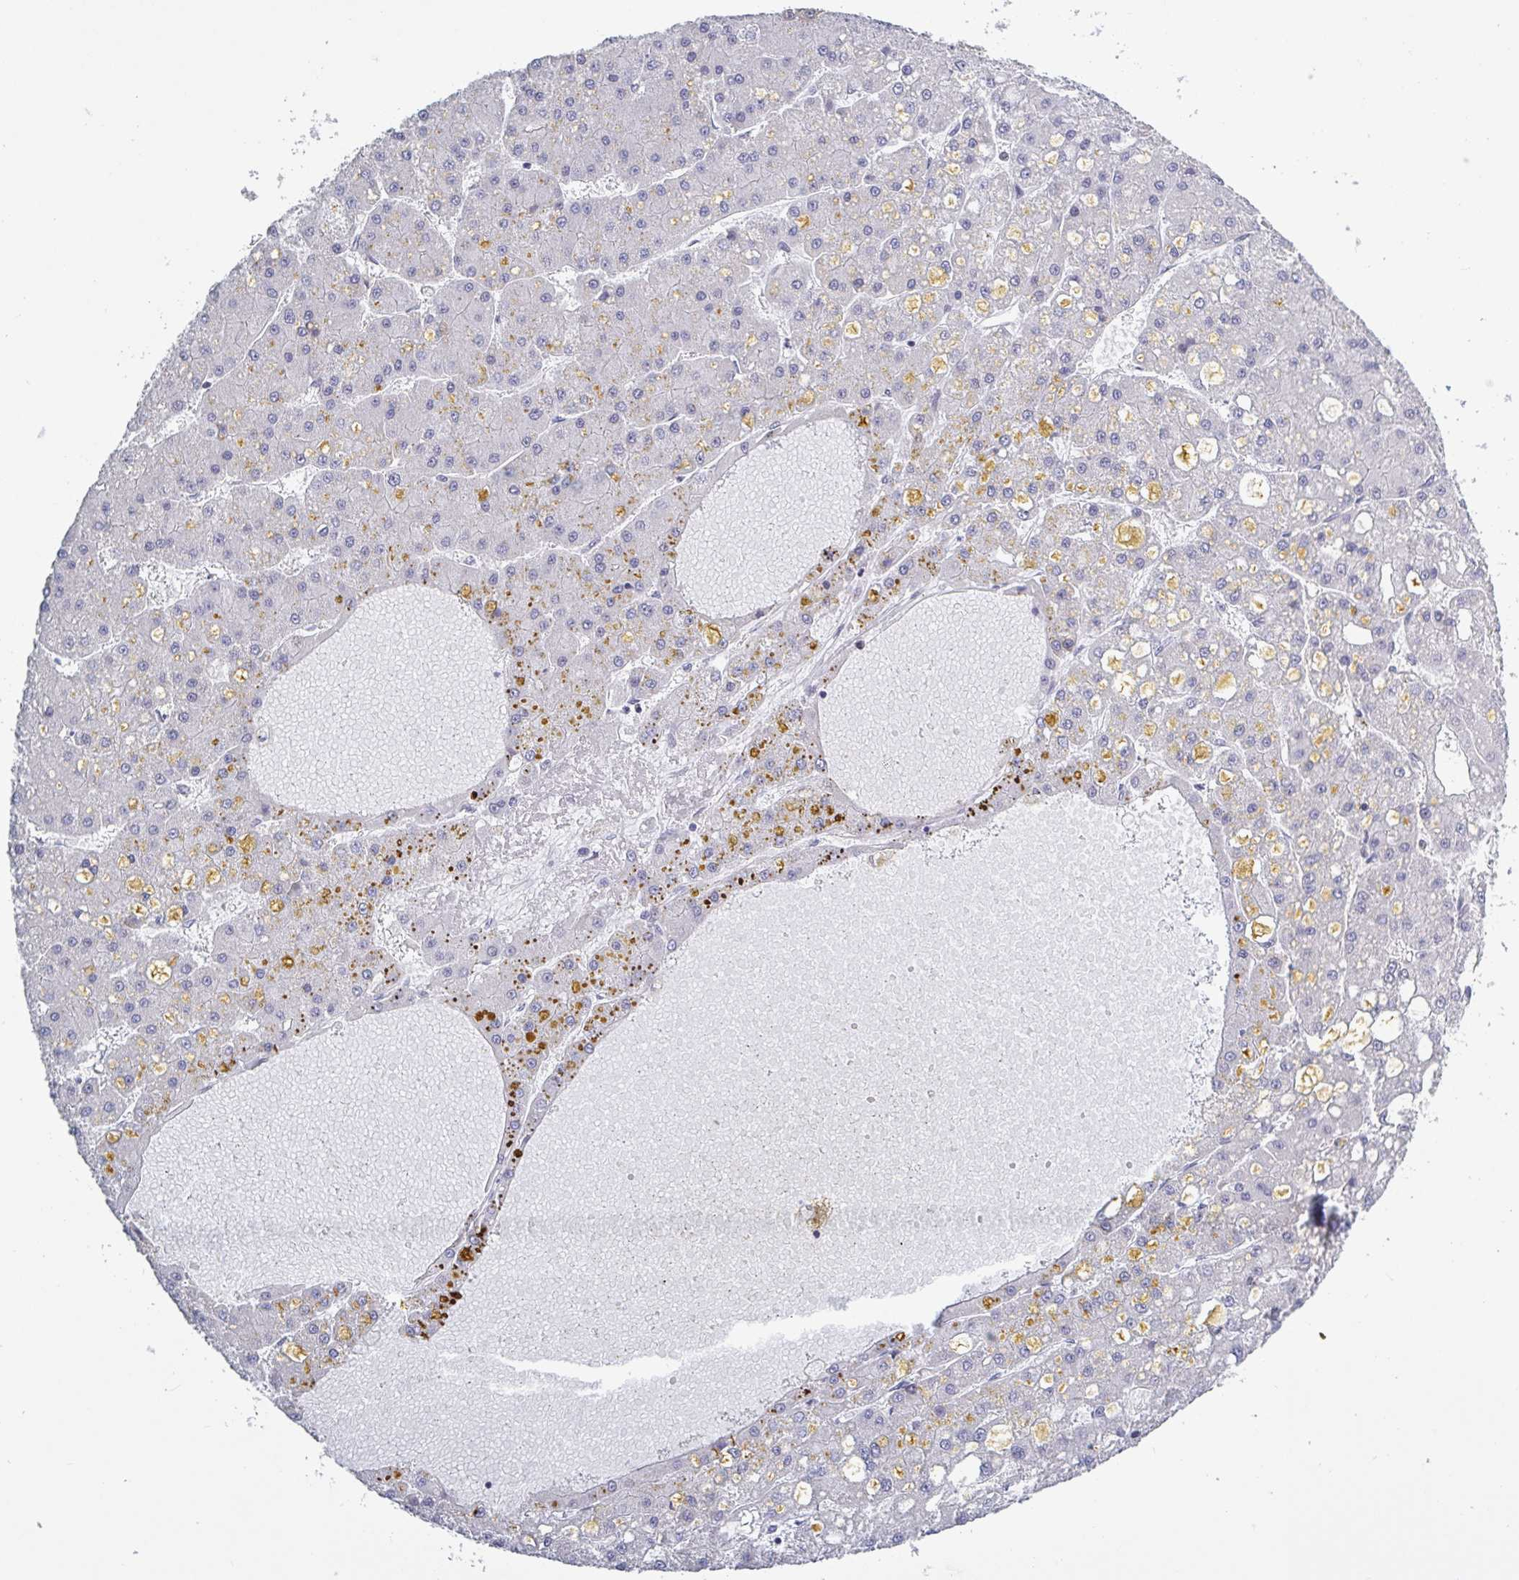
{"staining": {"intensity": "negative", "quantity": "none", "location": "none"}, "tissue": "liver cancer", "cell_type": "Tumor cells", "image_type": "cancer", "snomed": [{"axis": "morphology", "description": "Carcinoma, Hepatocellular, NOS"}, {"axis": "topography", "description": "Liver"}], "caption": "Liver cancer (hepatocellular carcinoma) was stained to show a protein in brown. There is no significant expression in tumor cells. (Stains: DAB immunohistochemistry (IHC) with hematoxylin counter stain, Microscopy: brightfield microscopy at high magnification).", "gene": "BCL7B", "patient": {"sex": "male", "age": 67}}